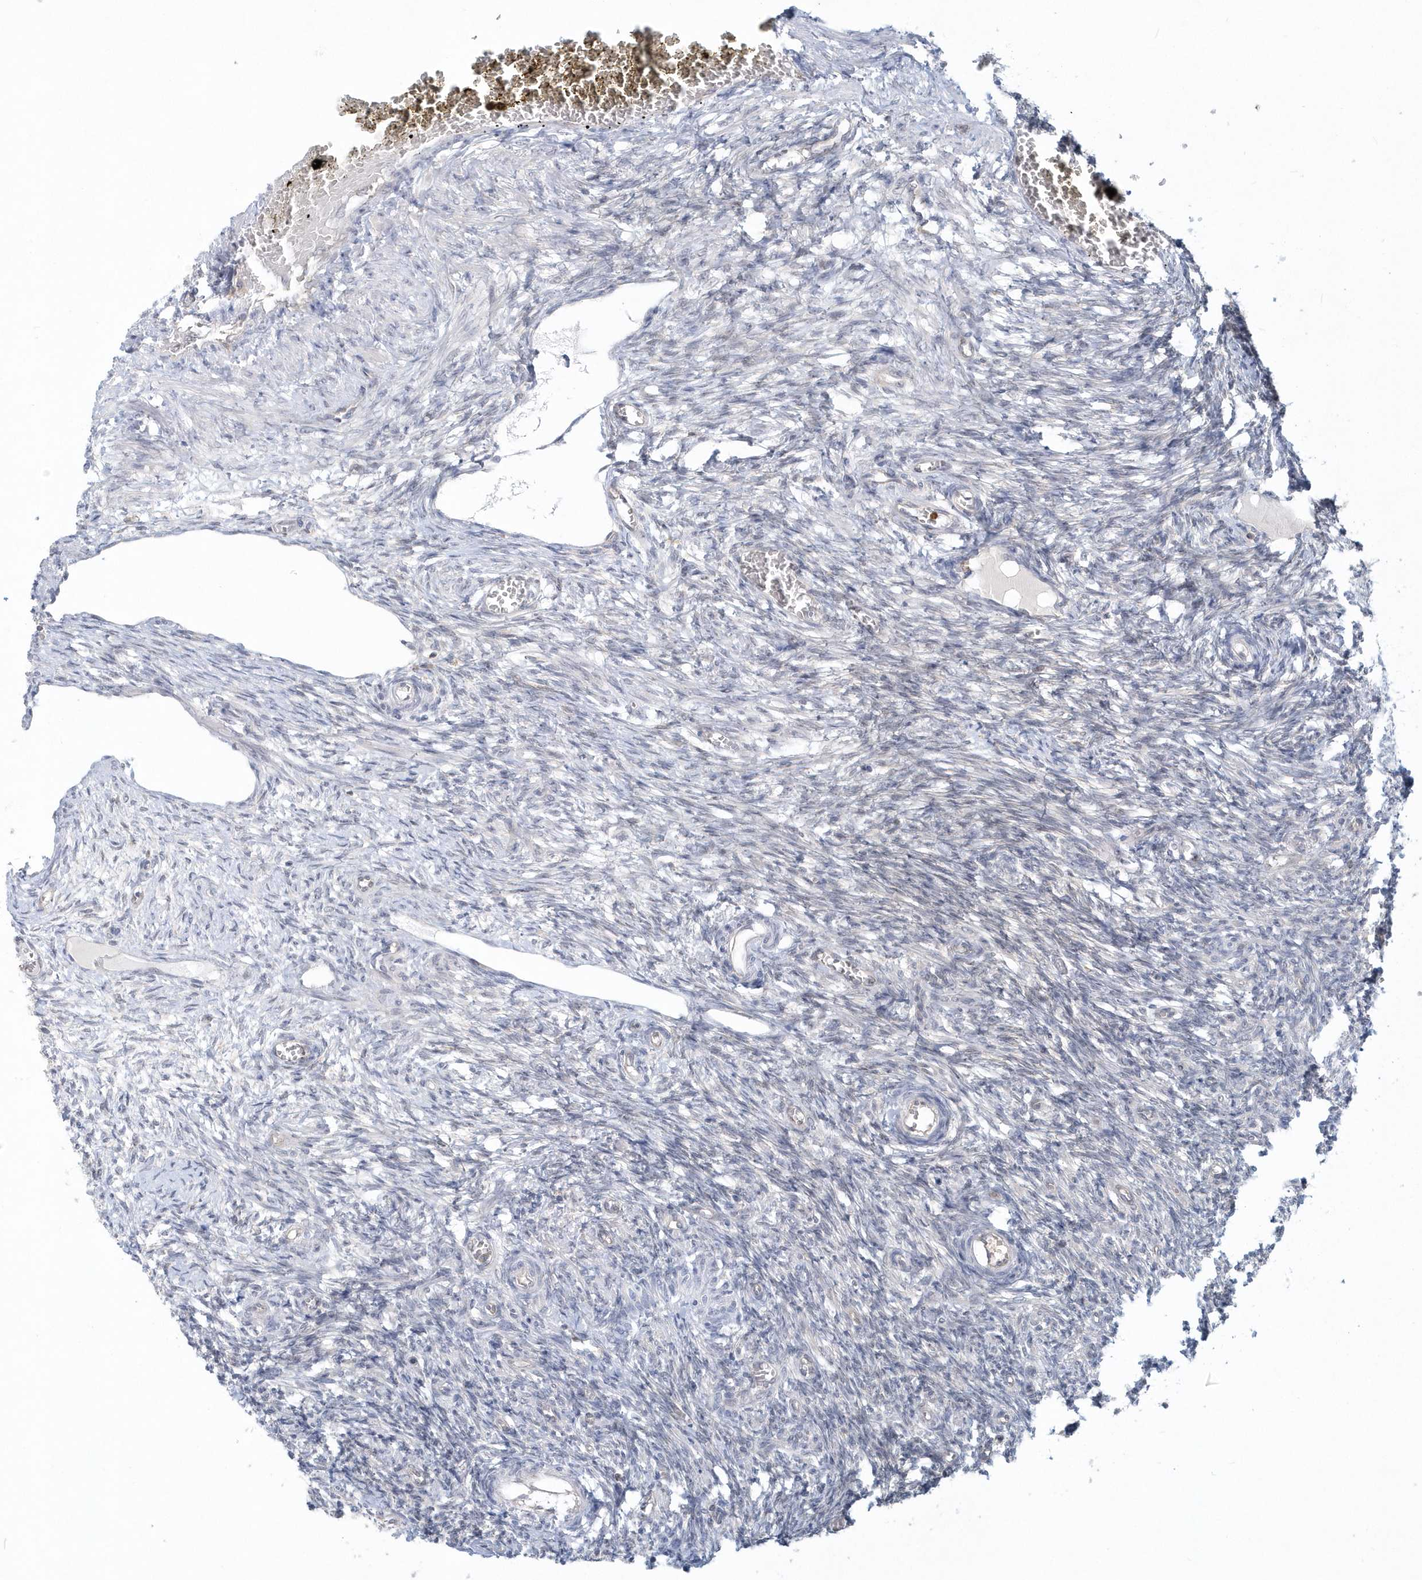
{"staining": {"intensity": "negative", "quantity": "none", "location": "none"}, "tissue": "ovary", "cell_type": "Ovarian stroma cells", "image_type": "normal", "snomed": [{"axis": "morphology", "description": "Normal tissue, NOS"}, {"axis": "topography", "description": "Ovary"}], "caption": "Protein analysis of unremarkable ovary displays no significant positivity in ovarian stroma cells. (DAB (3,3'-diaminobenzidine) IHC visualized using brightfield microscopy, high magnification).", "gene": "RNF7", "patient": {"sex": "female", "age": 27}}